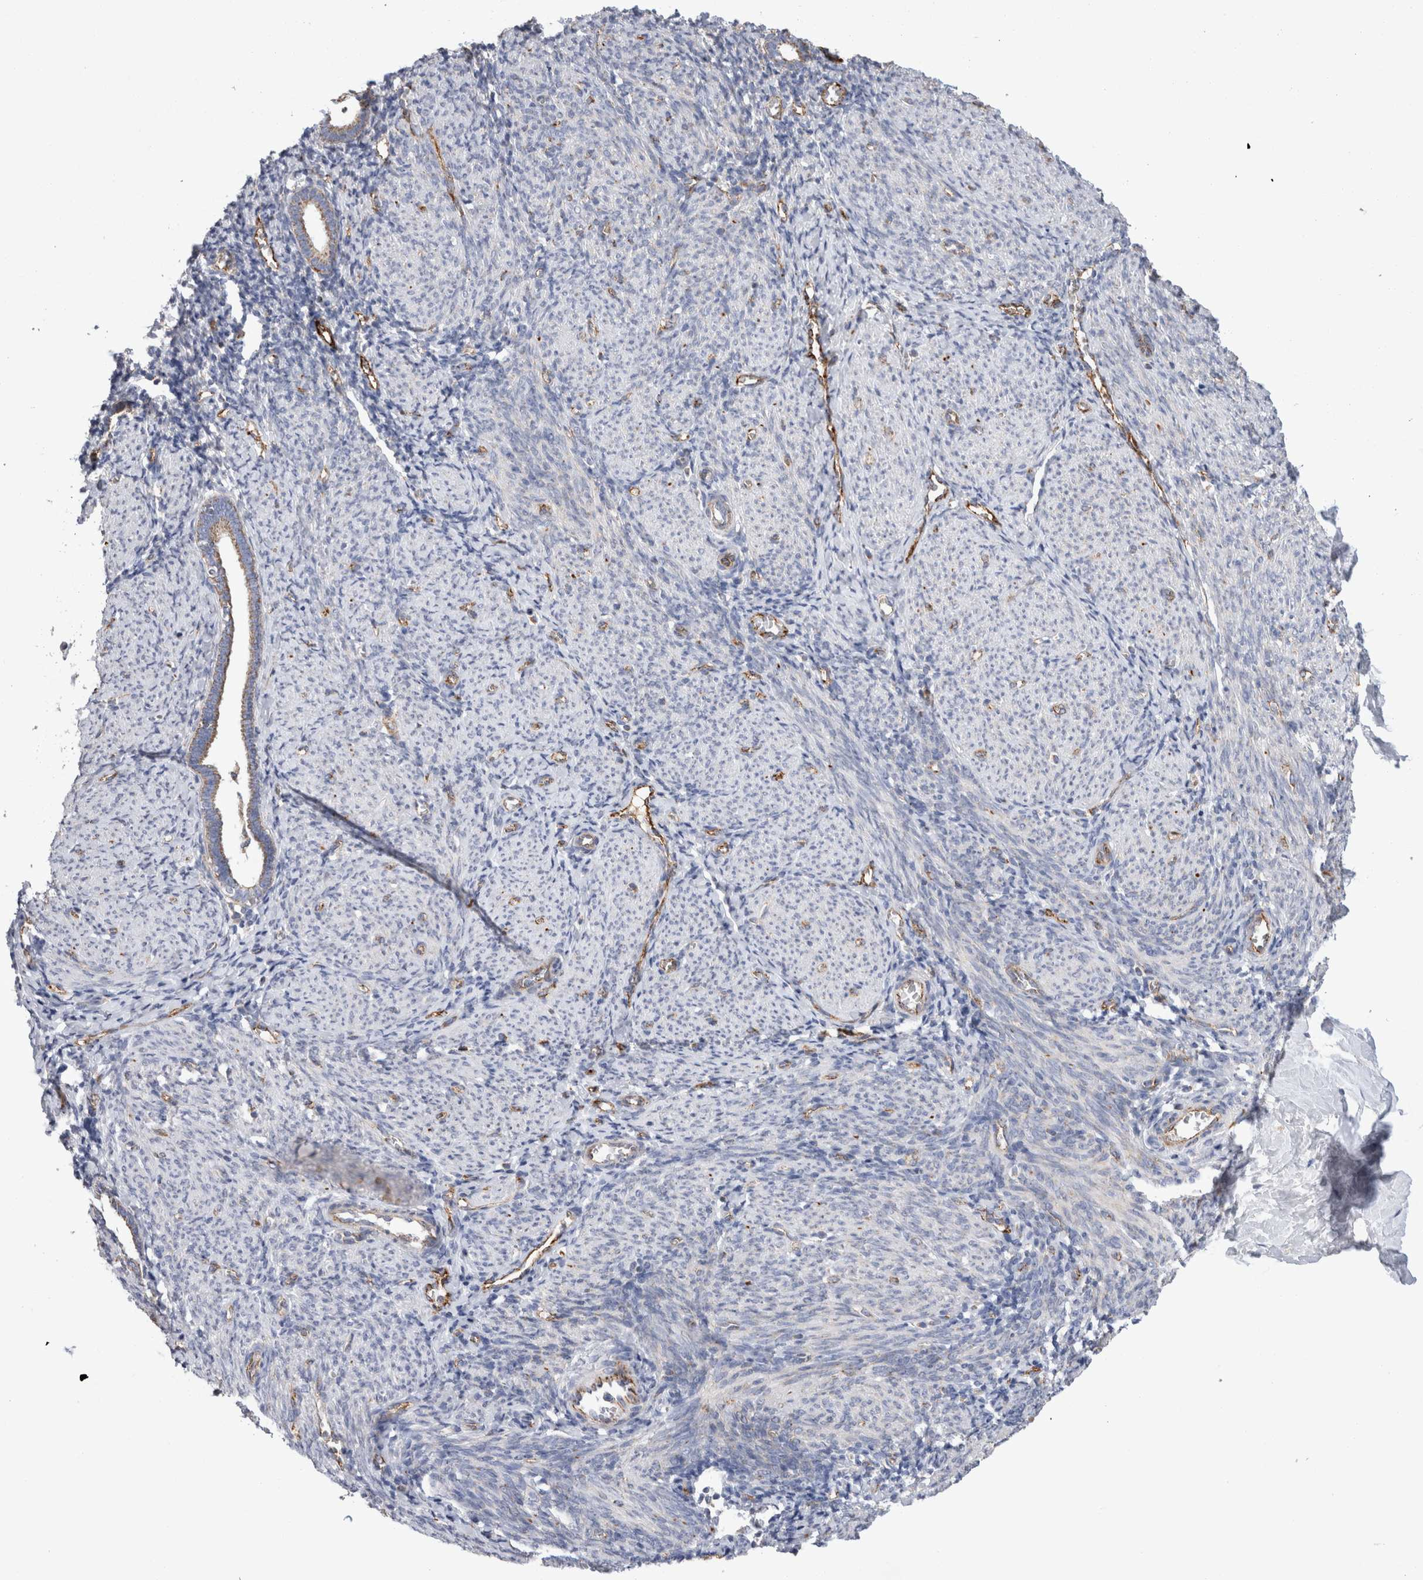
{"staining": {"intensity": "negative", "quantity": "none", "location": "none"}, "tissue": "endometrium", "cell_type": "Cells in endometrial stroma", "image_type": "normal", "snomed": [{"axis": "morphology", "description": "Normal tissue, NOS"}, {"axis": "morphology", "description": "Adenocarcinoma, NOS"}, {"axis": "topography", "description": "Endometrium"}], "caption": "A high-resolution image shows immunohistochemistry (IHC) staining of benign endometrium, which exhibits no significant expression in cells in endometrial stroma.", "gene": "IARS2", "patient": {"sex": "female", "age": 57}}